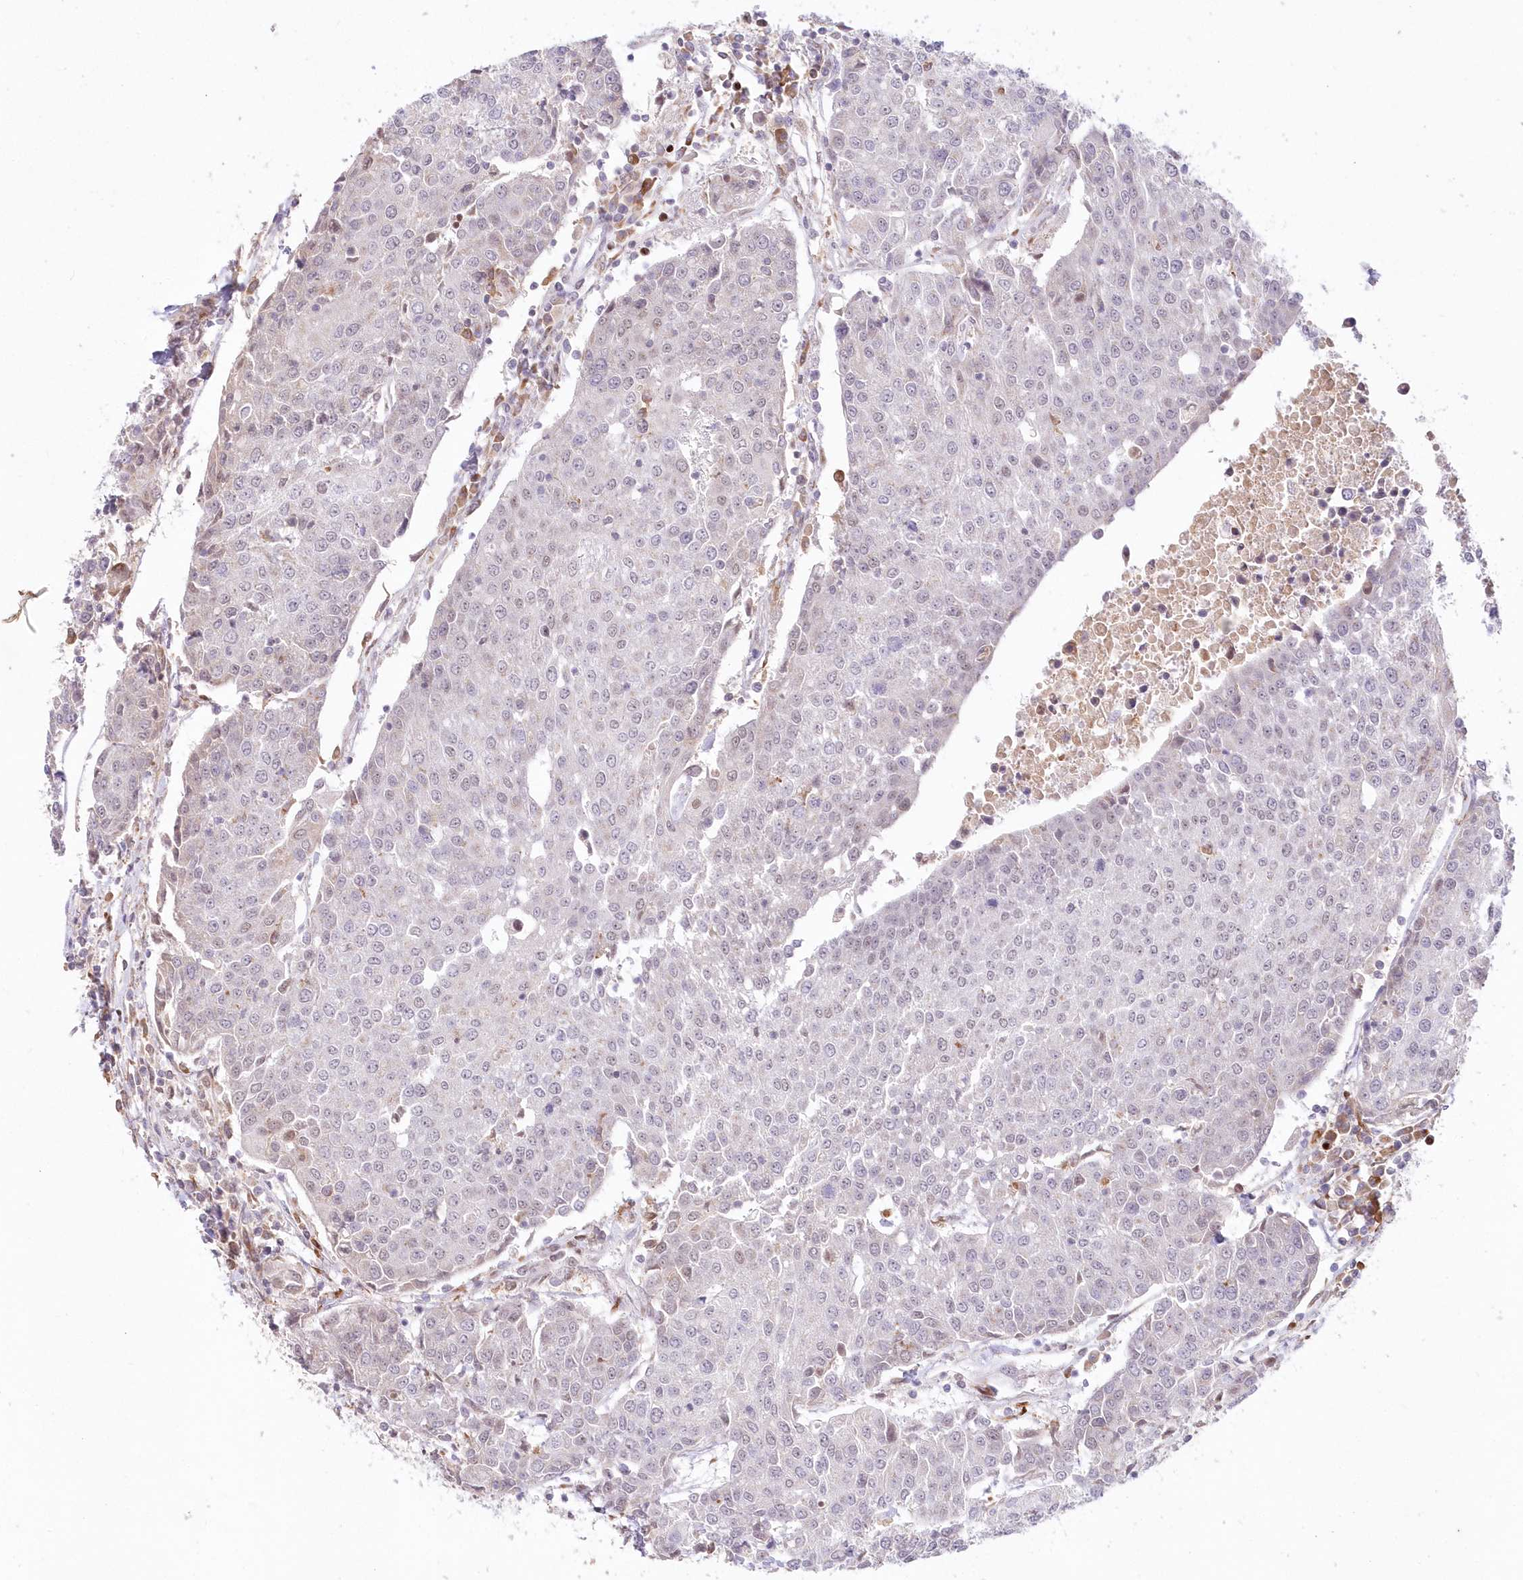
{"staining": {"intensity": "negative", "quantity": "none", "location": "none"}, "tissue": "urothelial cancer", "cell_type": "Tumor cells", "image_type": "cancer", "snomed": [{"axis": "morphology", "description": "Urothelial carcinoma, High grade"}, {"axis": "topography", "description": "Urinary bladder"}], "caption": "A histopathology image of human urothelial cancer is negative for staining in tumor cells. The staining is performed using DAB (3,3'-diaminobenzidine) brown chromogen with nuclei counter-stained in using hematoxylin.", "gene": "LDB1", "patient": {"sex": "female", "age": 85}}